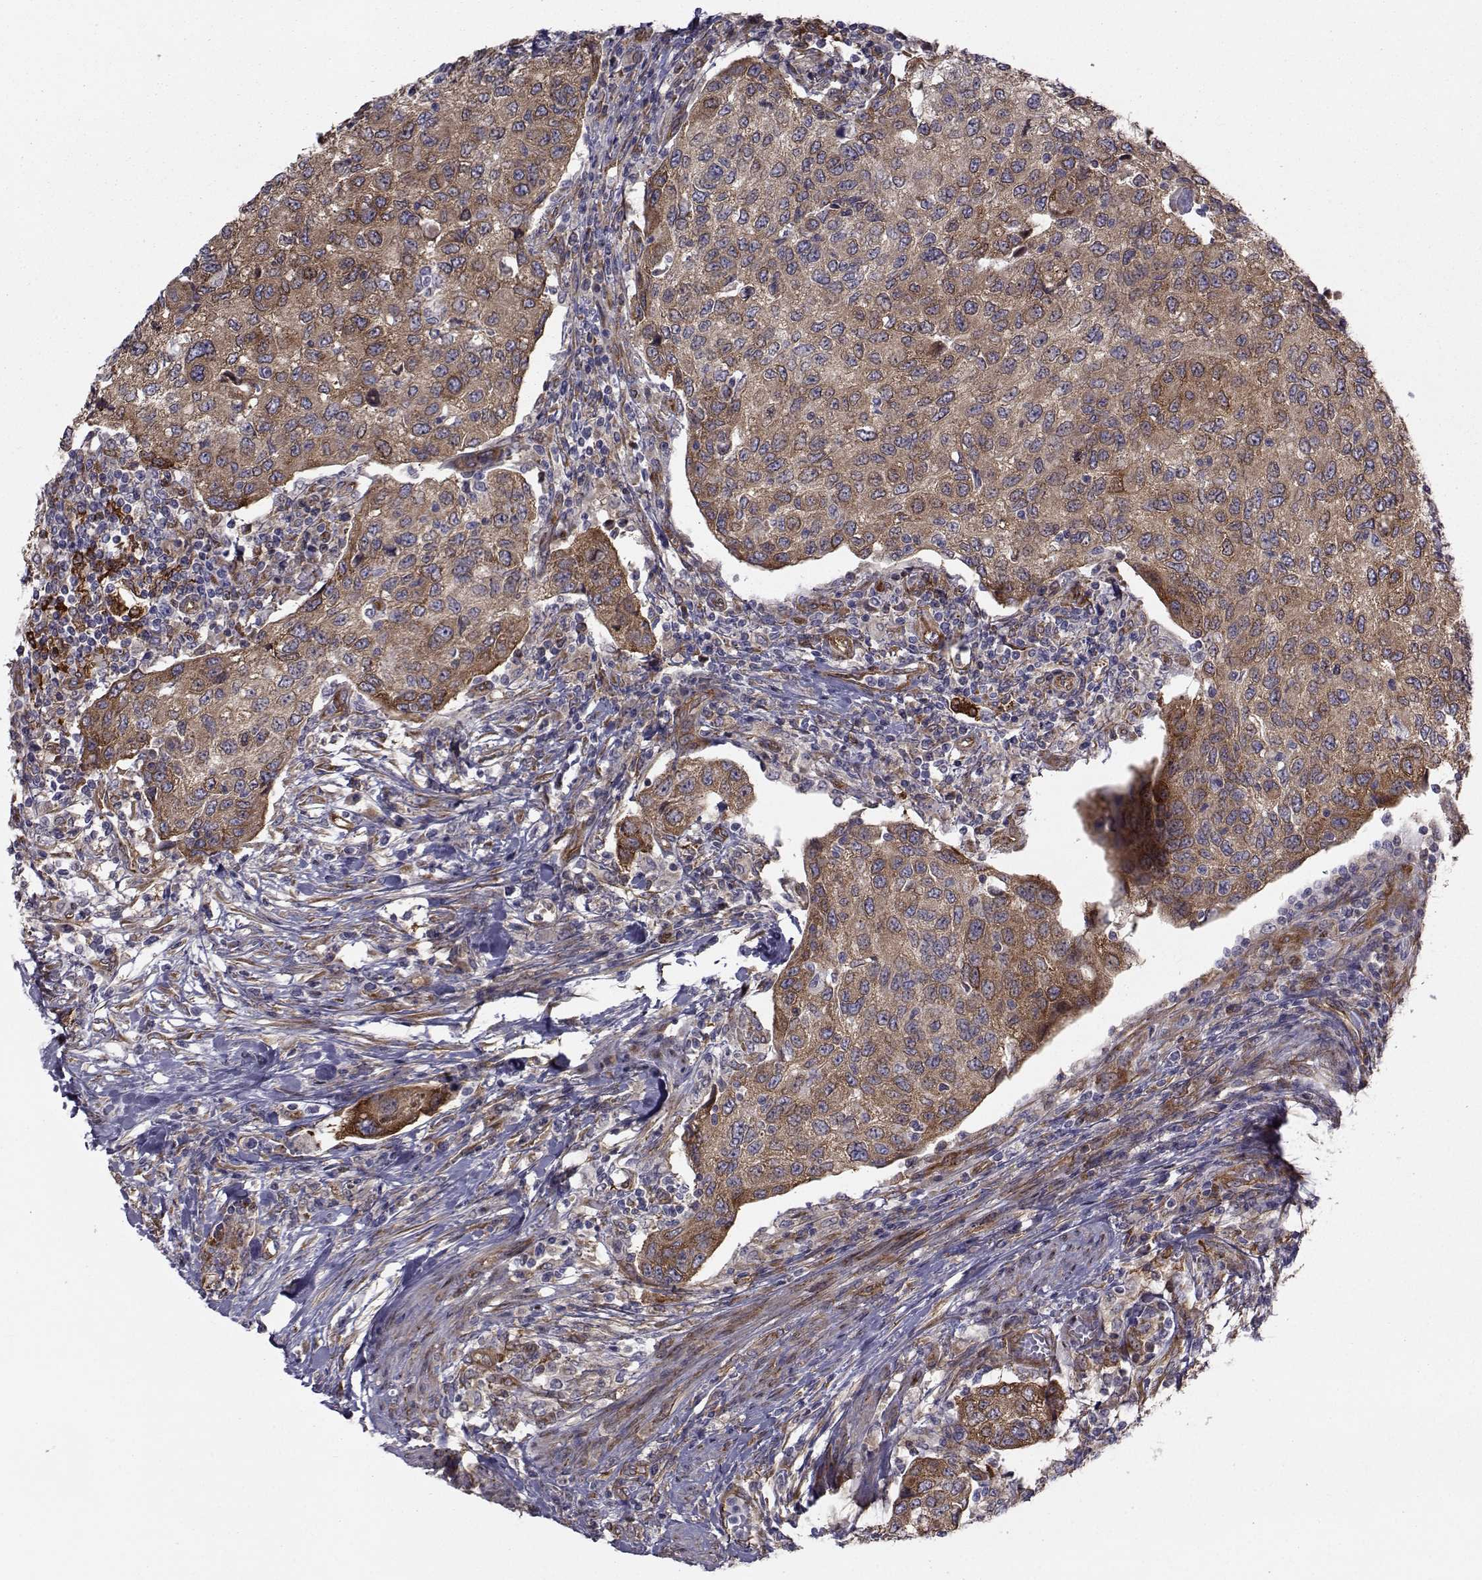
{"staining": {"intensity": "moderate", "quantity": ">75%", "location": "cytoplasmic/membranous"}, "tissue": "urothelial cancer", "cell_type": "Tumor cells", "image_type": "cancer", "snomed": [{"axis": "morphology", "description": "Urothelial carcinoma, High grade"}, {"axis": "topography", "description": "Urinary bladder"}], "caption": "Protein expression analysis of human urothelial cancer reveals moderate cytoplasmic/membranous expression in approximately >75% of tumor cells.", "gene": "TRIP10", "patient": {"sex": "female", "age": 78}}